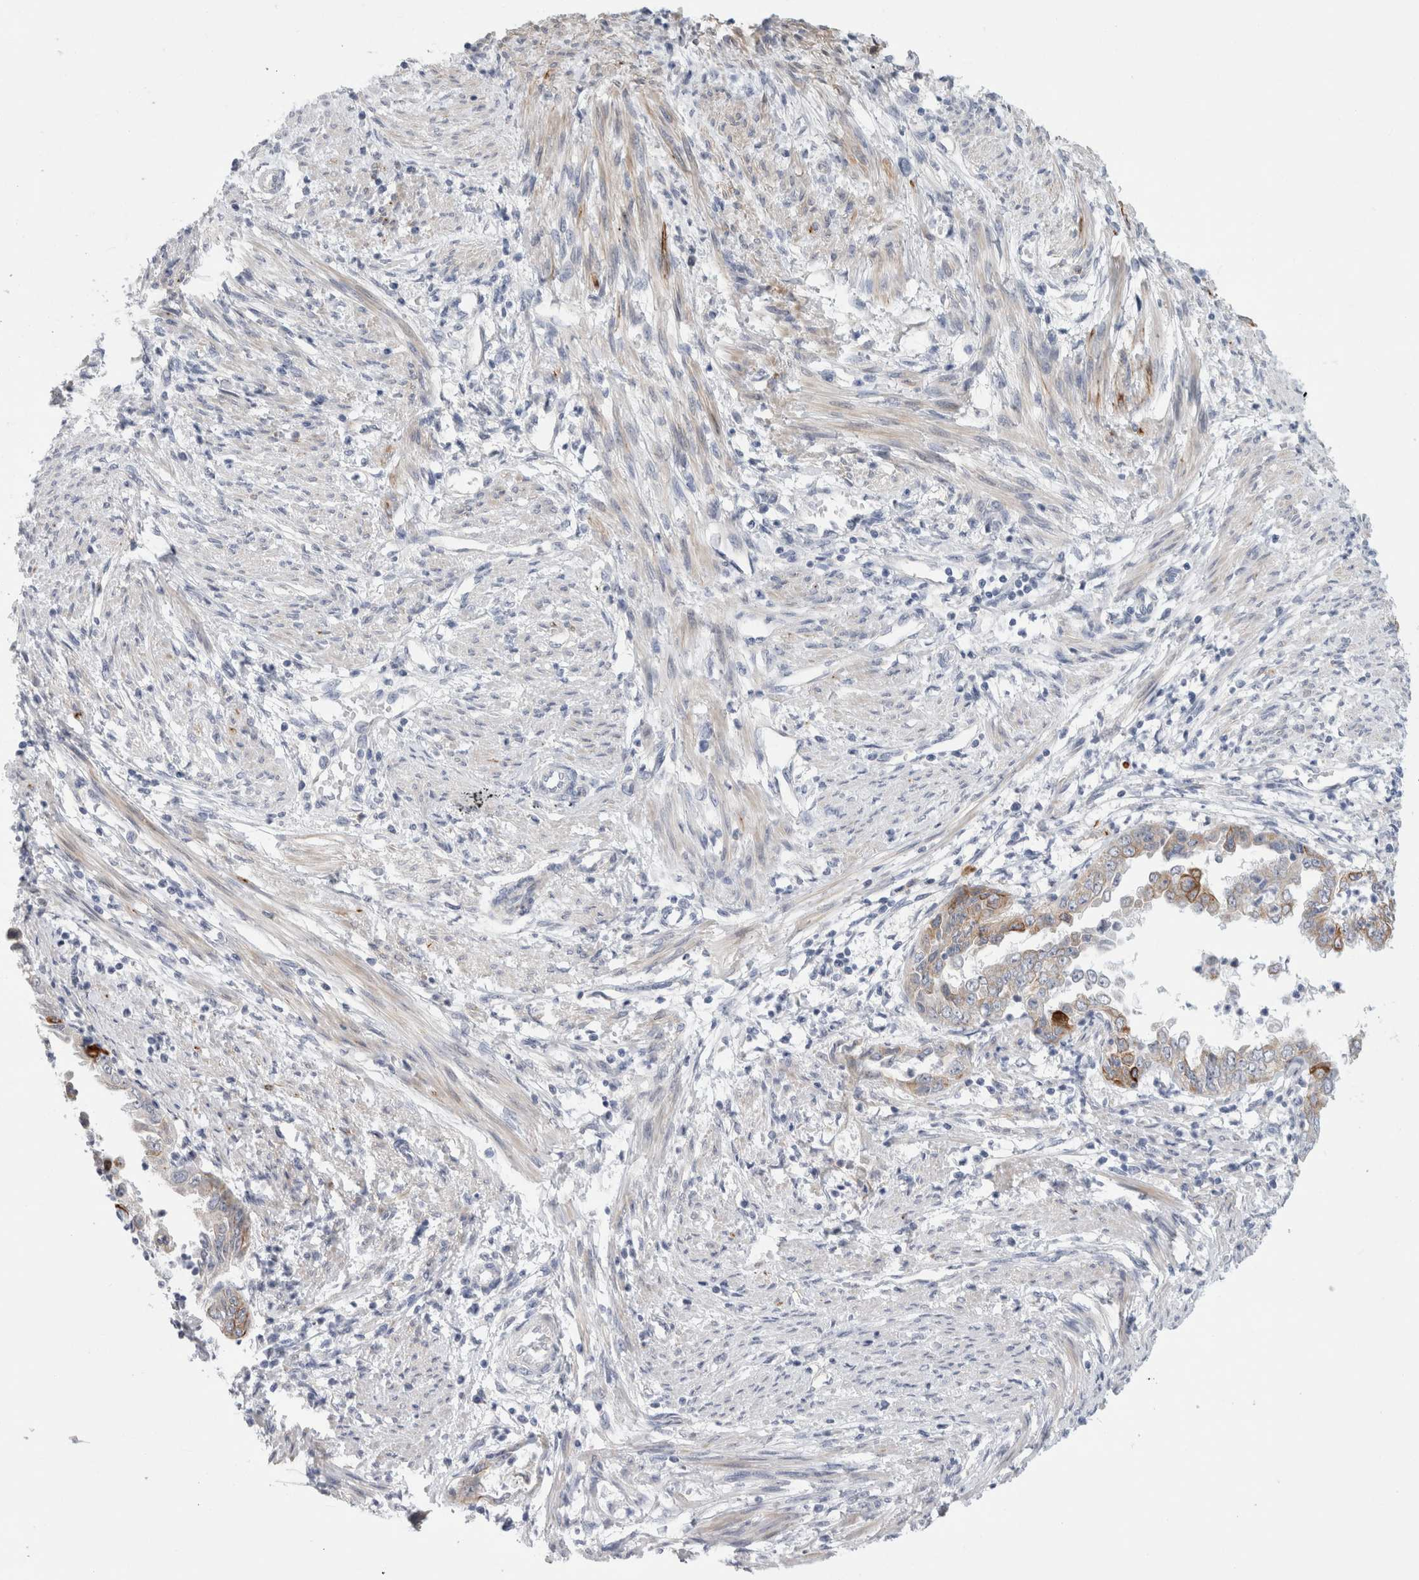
{"staining": {"intensity": "moderate", "quantity": "<25%", "location": "cytoplasmic/membranous"}, "tissue": "endometrial cancer", "cell_type": "Tumor cells", "image_type": "cancer", "snomed": [{"axis": "morphology", "description": "Adenocarcinoma, NOS"}, {"axis": "topography", "description": "Endometrium"}], "caption": "Immunohistochemistry micrograph of neoplastic tissue: endometrial cancer (adenocarcinoma) stained using IHC displays low levels of moderate protein expression localized specifically in the cytoplasmic/membranous of tumor cells, appearing as a cytoplasmic/membranous brown color.", "gene": "GAA", "patient": {"sex": "female", "age": 85}}